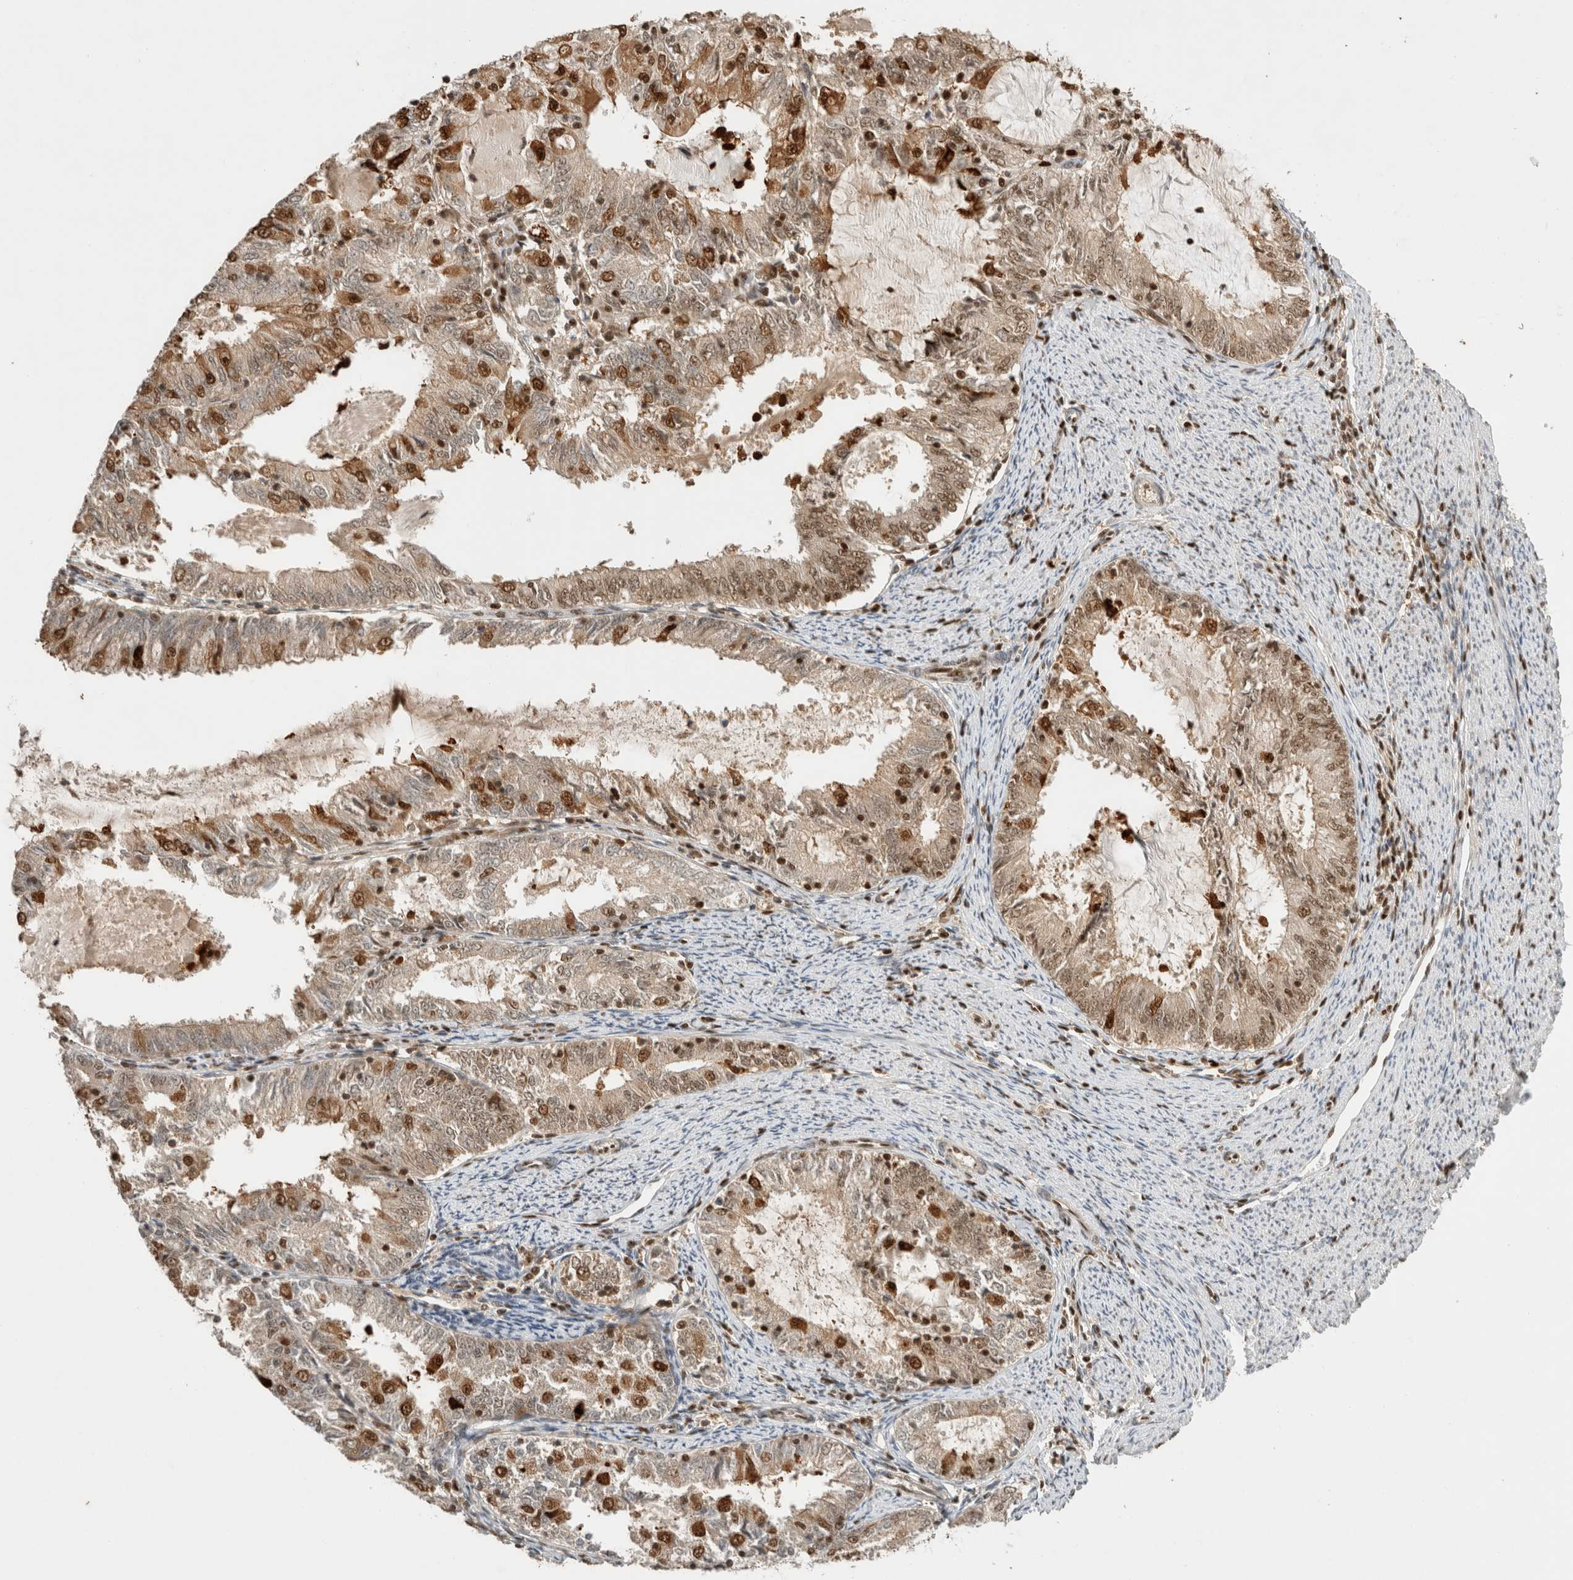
{"staining": {"intensity": "moderate", "quantity": "25%-75%", "location": "cytoplasmic/membranous,nuclear"}, "tissue": "endometrial cancer", "cell_type": "Tumor cells", "image_type": "cancer", "snomed": [{"axis": "morphology", "description": "Adenocarcinoma, NOS"}, {"axis": "topography", "description": "Endometrium"}], "caption": "Adenocarcinoma (endometrial) stained with a brown dye displays moderate cytoplasmic/membranous and nuclear positive expression in about 25%-75% of tumor cells.", "gene": "SNRNP40", "patient": {"sex": "female", "age": 57}}